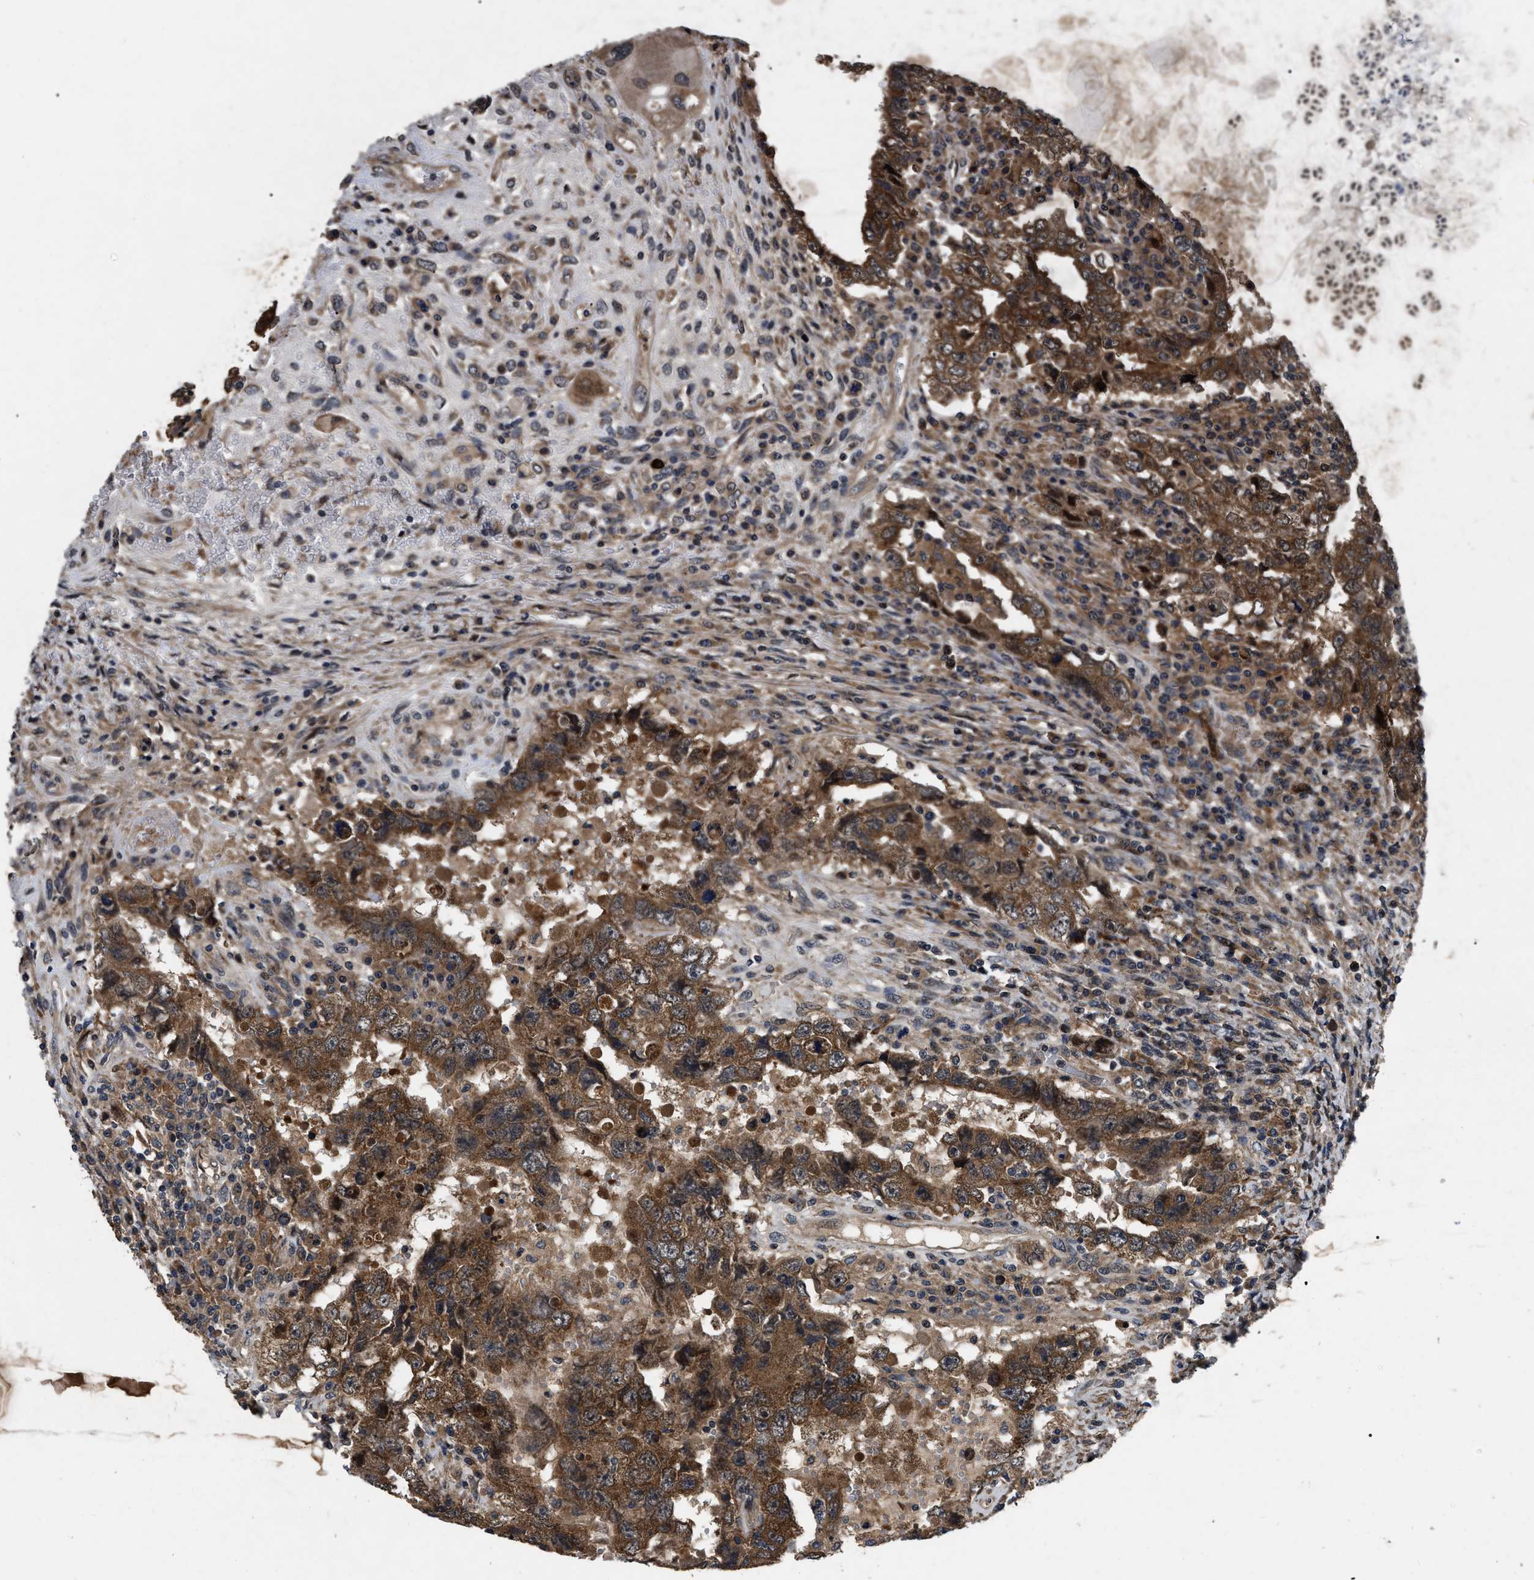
{"staining": {"intensity": "strong", "quantity": ">75%", "location": "cytoplasmic/membranous"}, "tissue": "testis cancer", "cell_type": "Tumor cells", "image_type": "cancer", "snomed": [{"axis": "morphology", "description": "Carcinoma, Embryonal, NOS"}, {"axis": "topography", "description": "Testis"}], "caption": "Immunohistochemistry (IHC) histopathology image of neoplastic tissue: human testis cancer (embryonal carcinoma) stained using IHC reveals high levels of strong protein expression localized specifically in the cytoplasmic/membranous of tumor cells, appearing as a cytoplasmic/membranous brown color.", "gene": "PPWD1", "patient": {"sex": "male", "age": 26}}